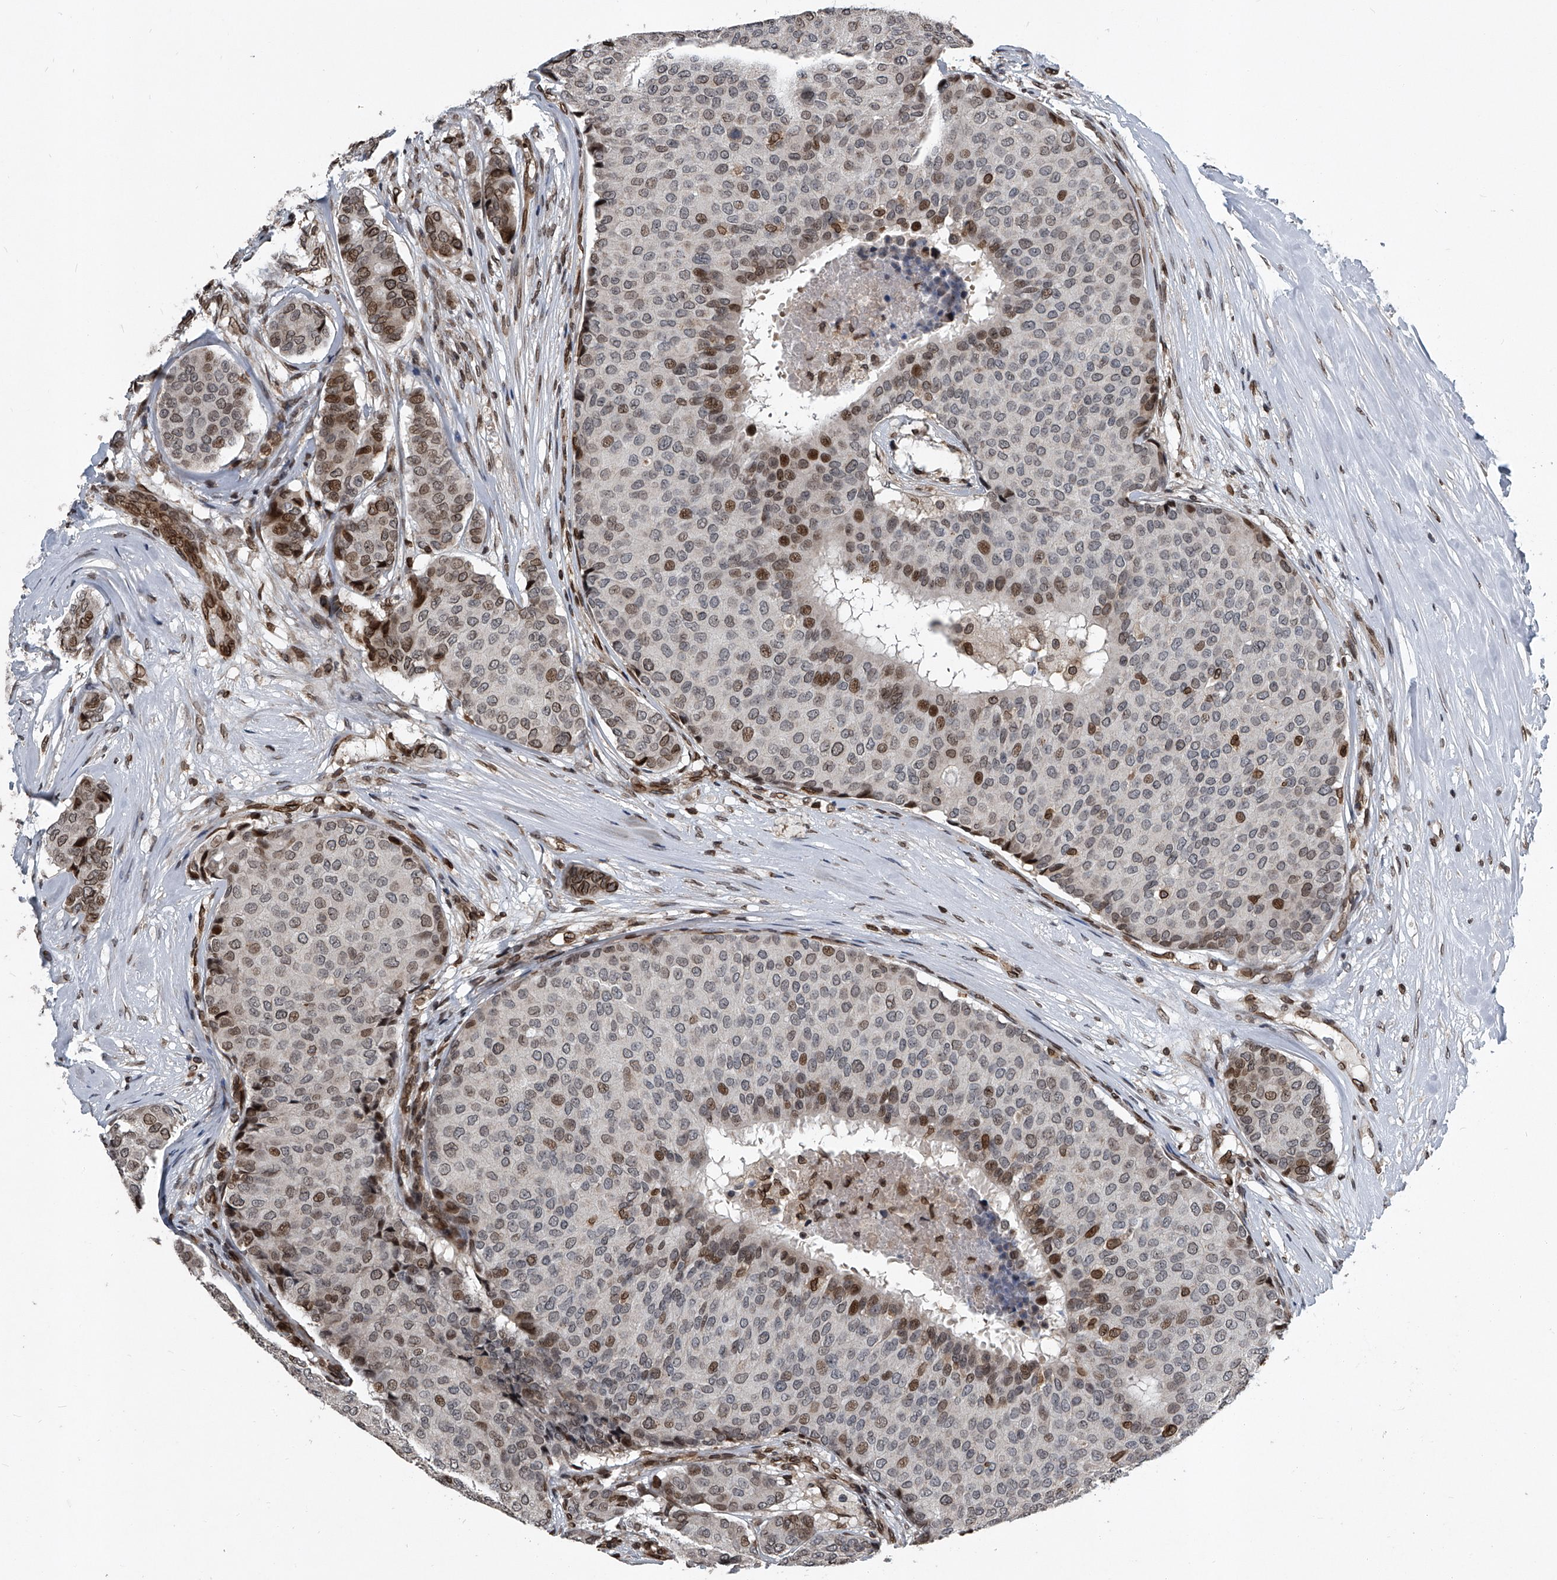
{"staining": {"intensity": "moderate", "quantity": "25%-75%", "location": "cytoplasmic/membranous,nuclear"}, "tissue": "breast cancer", "cell_type": "Tumor cells", "image_type": "cancer", "snomed": [{"axis": "morphology", "description": "Duct carcinoma"}, {"axis": "topography", "description": "Breast"}], "caption": "Immunohistochemistry (IHC) of human intraductal carcinoma (breast) displays medium levels of moderate cytoplasmic/membranous and nuclear expression in about 25%-75% of tumor cells.", "gene": "PHF20", "patient": {"sex": "female", "age": 75}}